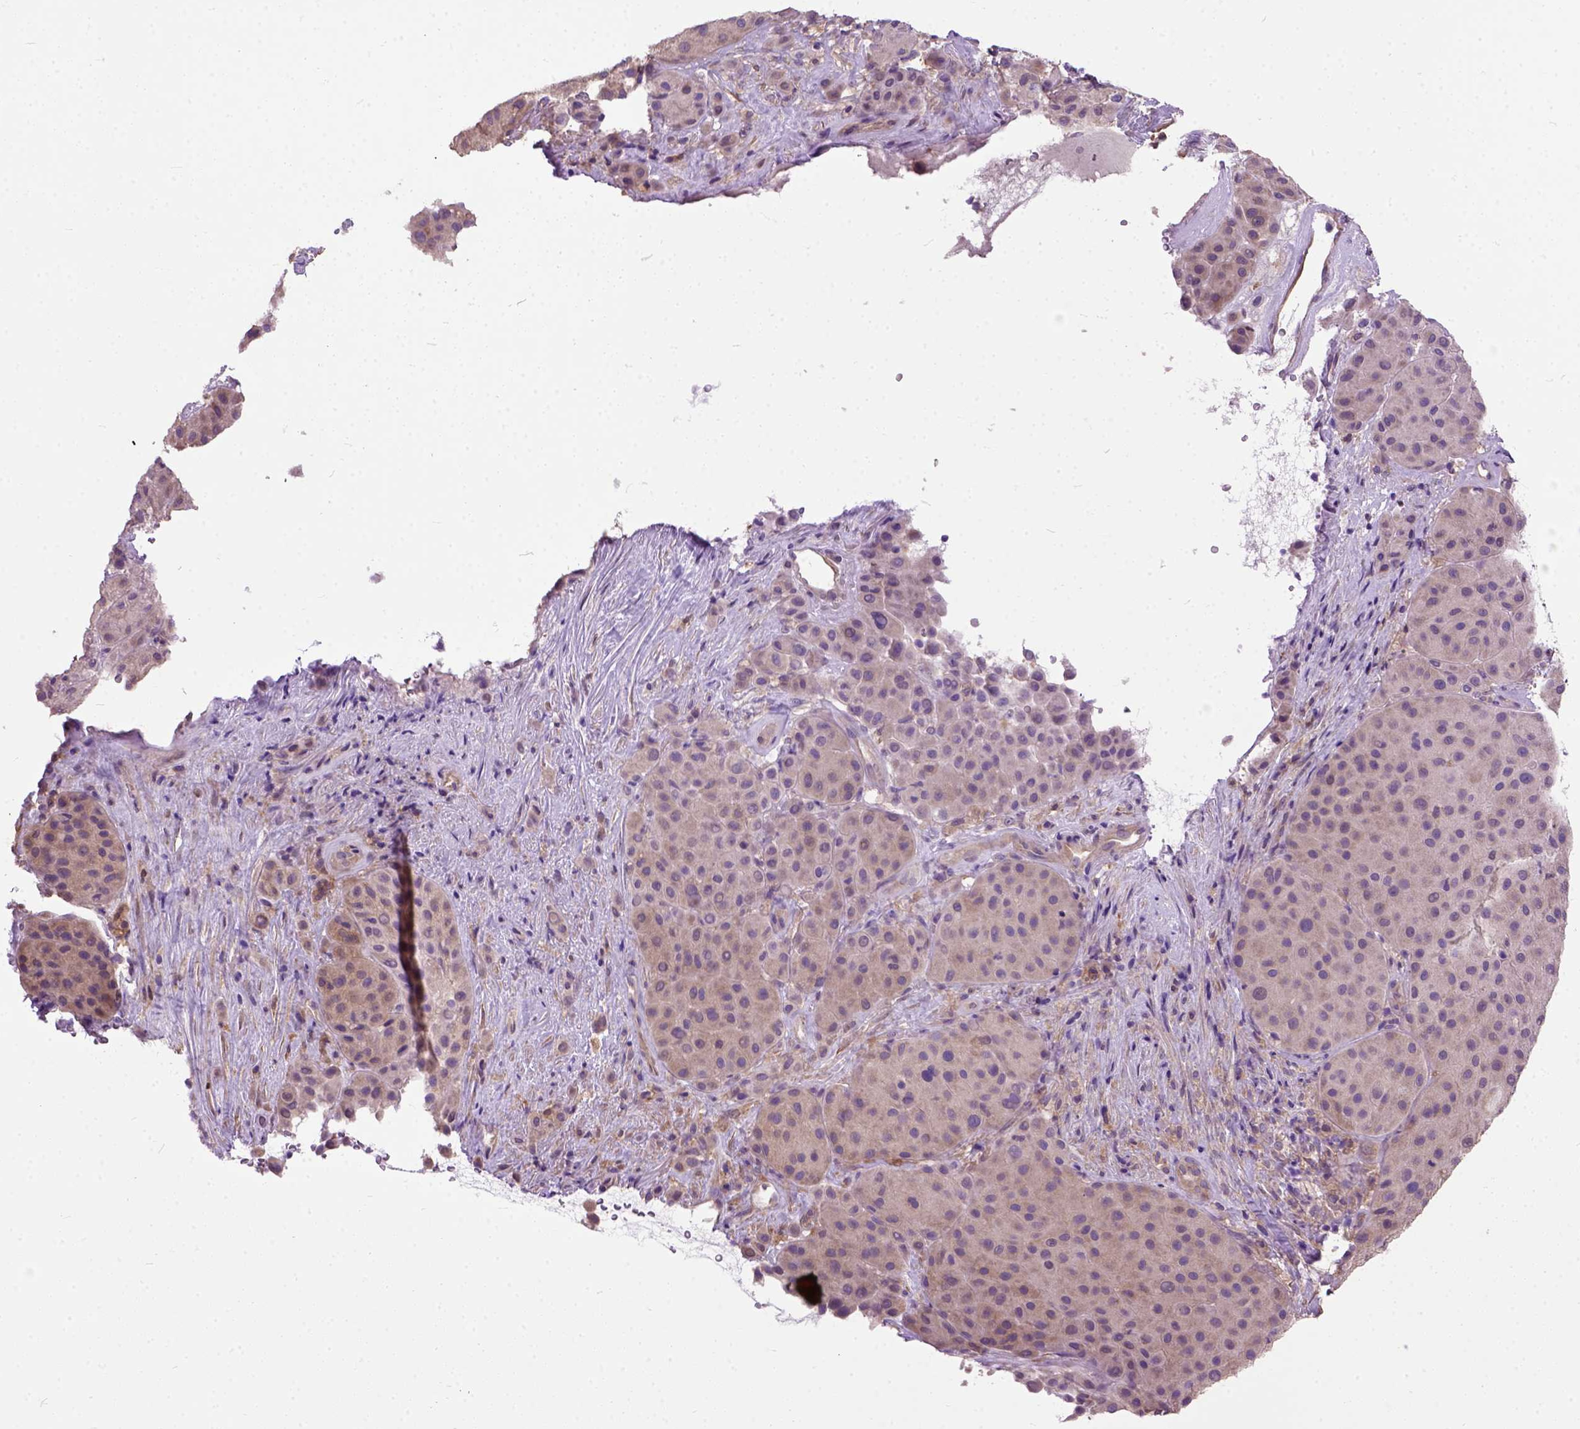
{"staining": {"intensity": "weak", "quantity": ">75%", "location": "cytoplasmic/membranous"}, "tissue": "melanoma", "cell_type": "Tumor cells", "image_type": "cancer", "snomed": [{"axis": "morphology", "description": "Malignant melanoma, Metastatic site"}, {"axis": "topography", "description": "Smooth muscle"}], "caption": "Malignant melanoma (metastatic site) was stained to show a protein in brown. There is low levels of weak cytoplasmic/membranous staining in about >75% of tumor cells. (DAB IHC, brown staining for protein, blue staining for nuclei).", "gene": "SEMA4F", "patient": {"sex": "male", "age": 41}}